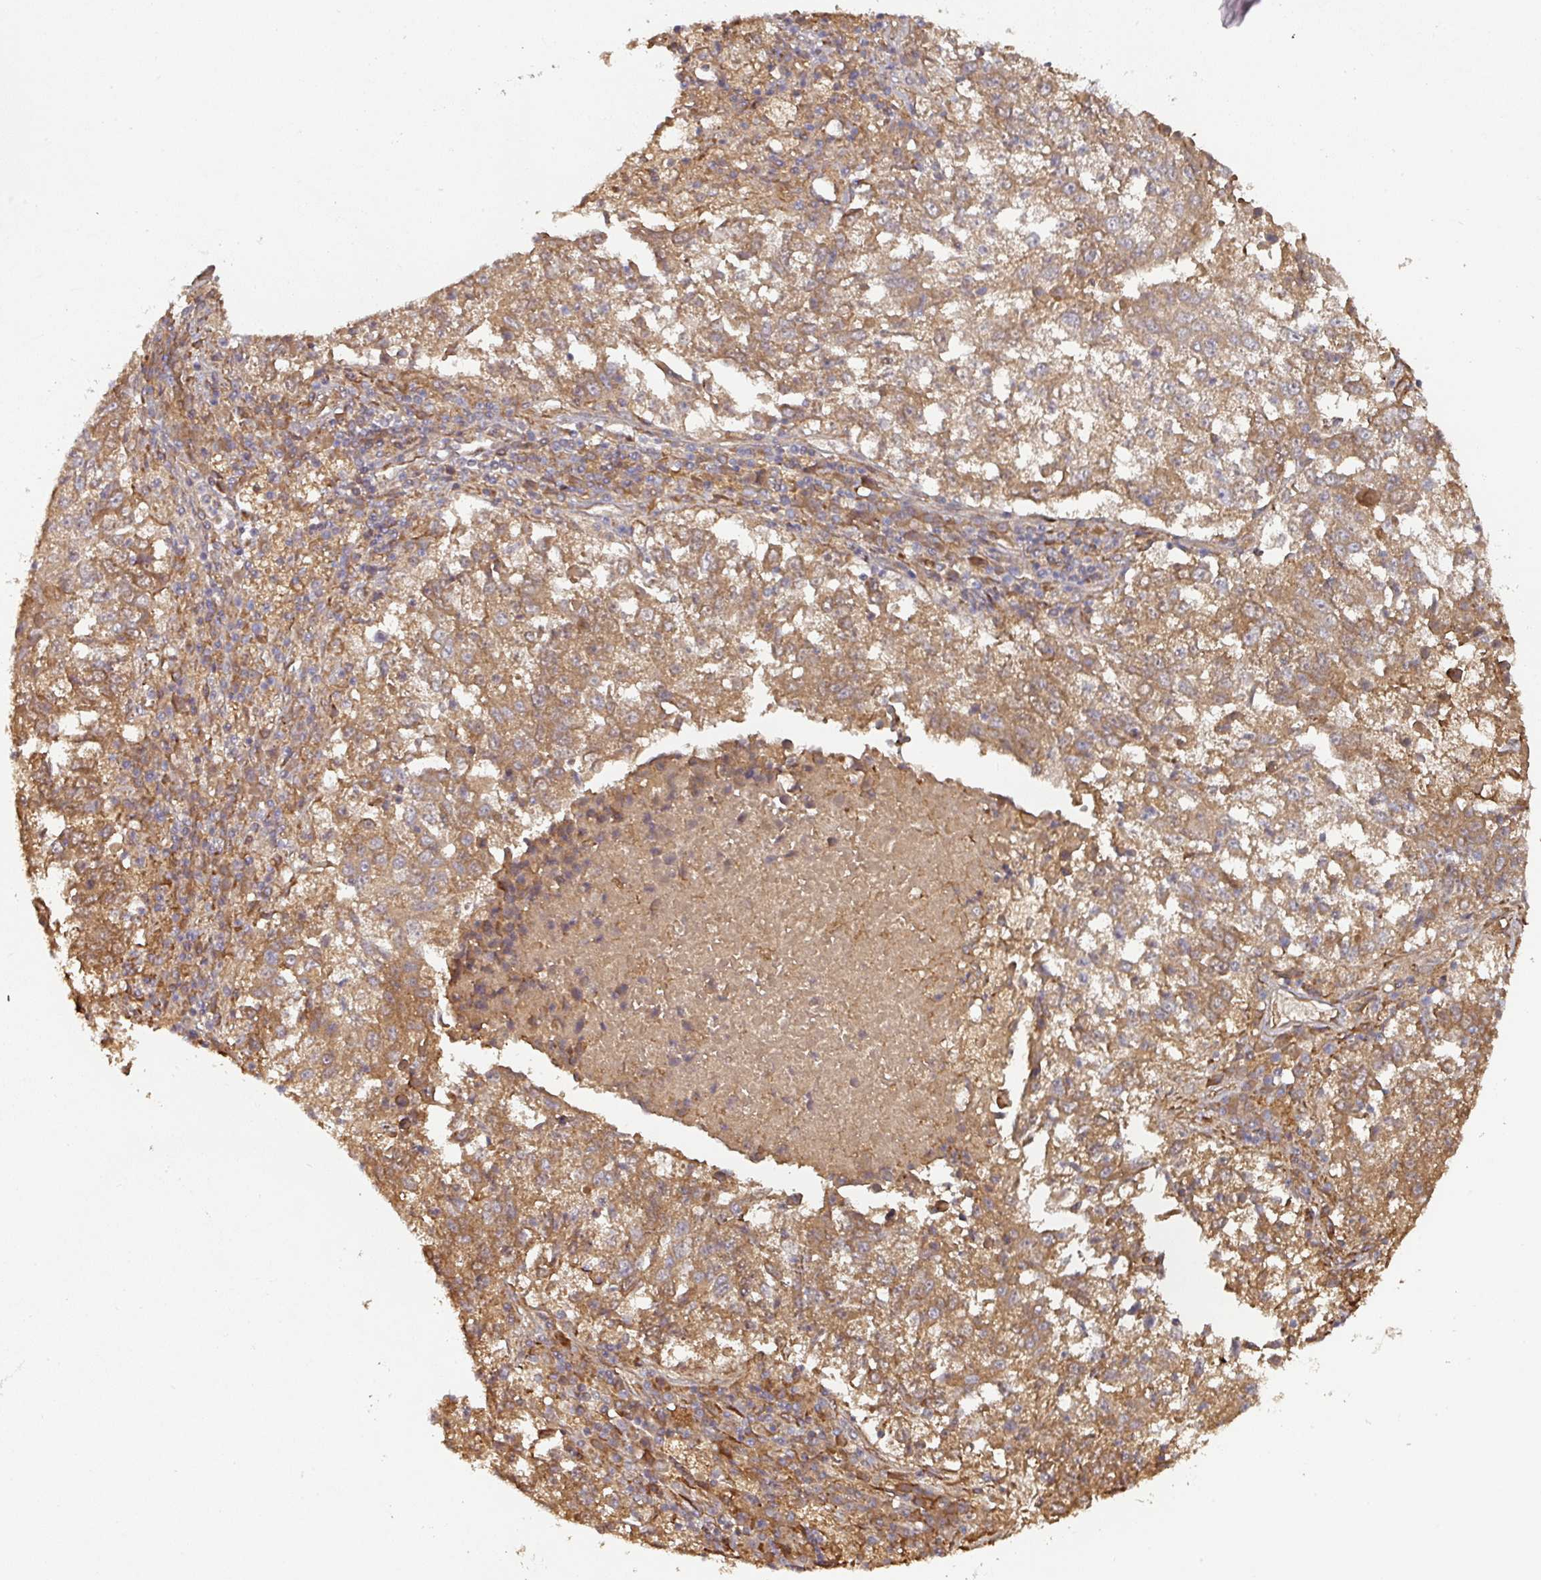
{"staining": {"intensity": "moderate", "quantity": ">75%", "location": "cytoplasmic/membranous"}, "tissue": "lung cancer", "cell_type": "Tumor cells", "image_type": "cancer", "snomed": [{"axis": "morphology", "description": "Squamous cell carcinoma, NOS"}, {"axis": "topography", "description": "Lung"}], "caption": "Lung cancer (squamous cell carcinoma) tissue exhibits moderate cytoplasmic/membranous positivity in about >75% of tumor cells The protein of interest is shown in brown color, while the nuclei are stained blue.", "gene": "CEP95", "patient": {"sex": "male", "age": 73}}